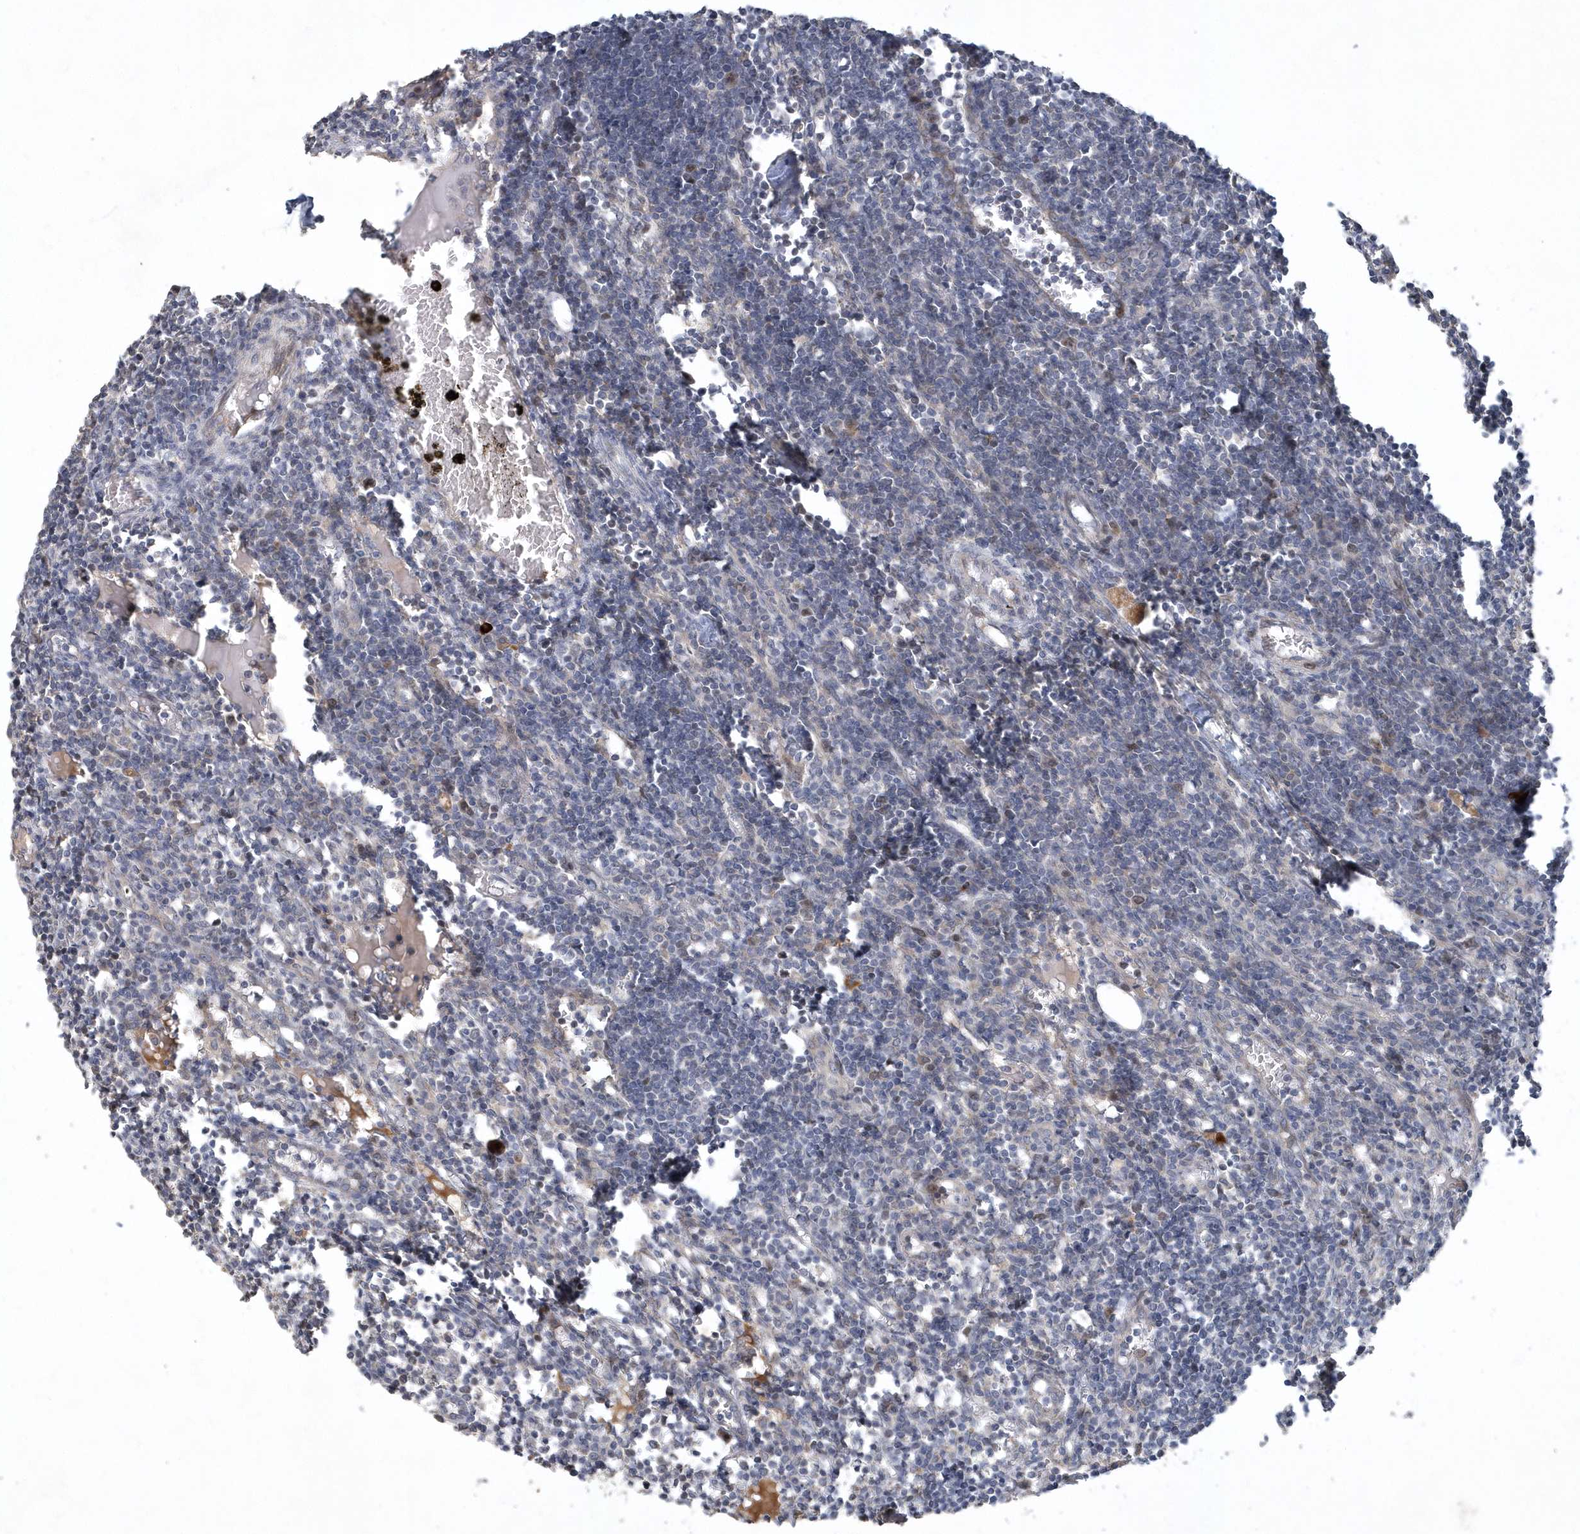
{"staining": {"intensity": "moderate", "quantity": "<25%", "location": "cytoplasmic/membranous,nuclear"}, "tissue": "lymph node", "cell_type": "Non-germinal center cells", "image_type": "normal", "snomed": [{"axis": "morphology", "description": "Normal tissue, NOS"}, {"axis": "morphology", "description": "Malignant melanoma, Metastatic site"}, {"axis": "topography", "description": "Lymph node"}], "caption": "Moderate cytoplasmic/membranous,nuclear expression for a protein is seen in about <25% of non-germinal center cells of benign lymph node using IHC.", "gene": "TRAIP", "patient": {"sex": "male", "age": 41}}